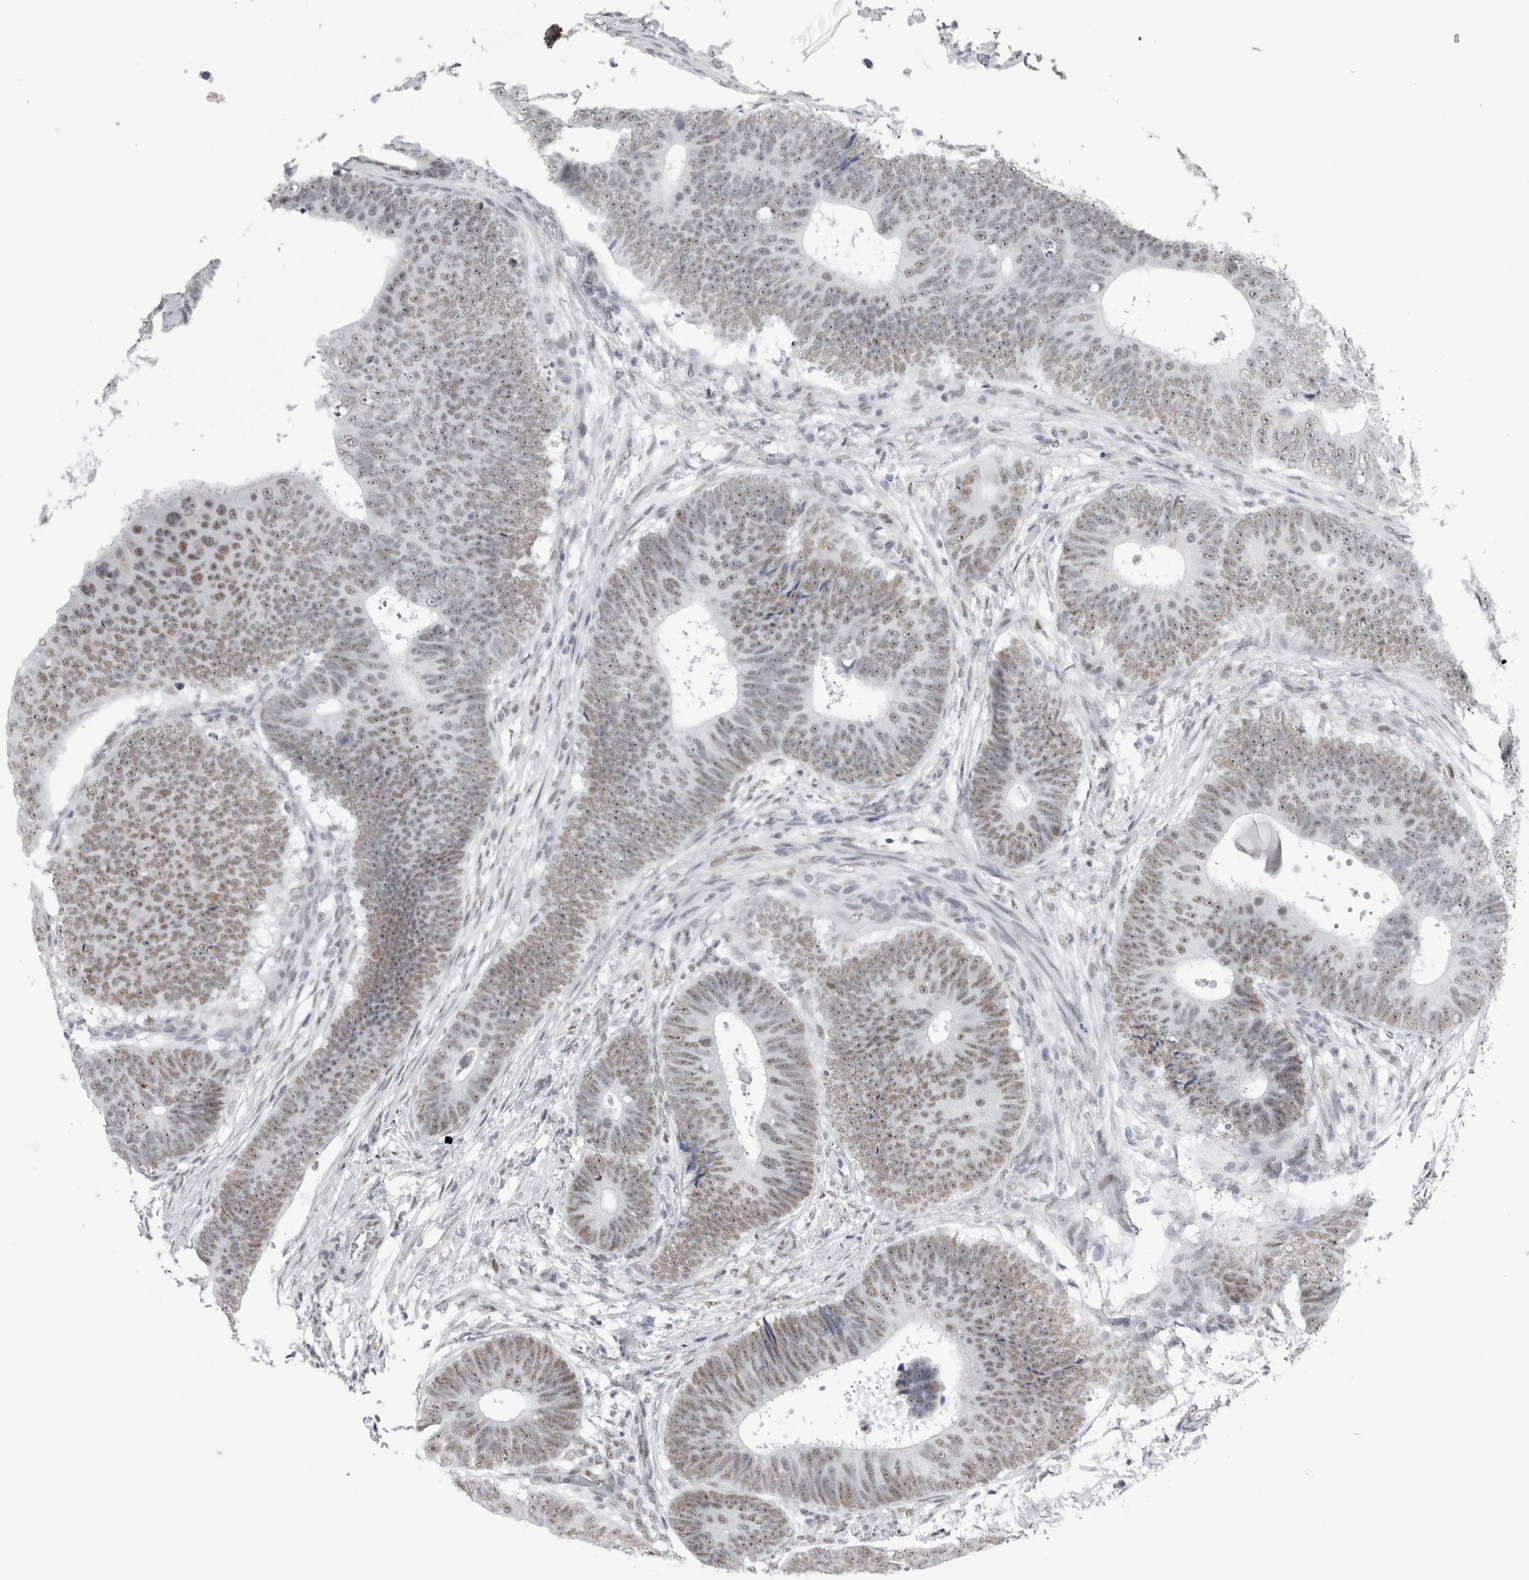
{"staining": {"intensity": "moderate", "quantity": ">75%", "location": "nuclear"}, "tissue": "colorectal cancer", "cell_type": "Tumor cells", "image_type": "cancer", "snomed": [{"axis": "morphology", "description": "Adenocarcinoma, NOS"}, {"axis": "topography", "description": "Colon"}], "caption": "DAB immunohistochemical staining of adenocarcinoma (colorectal) demonstrates moderate nuclear protein expression in approximately >75% of tumor cells.", "gene": "API5", "patient": {"sex": "male", "age": 56}}